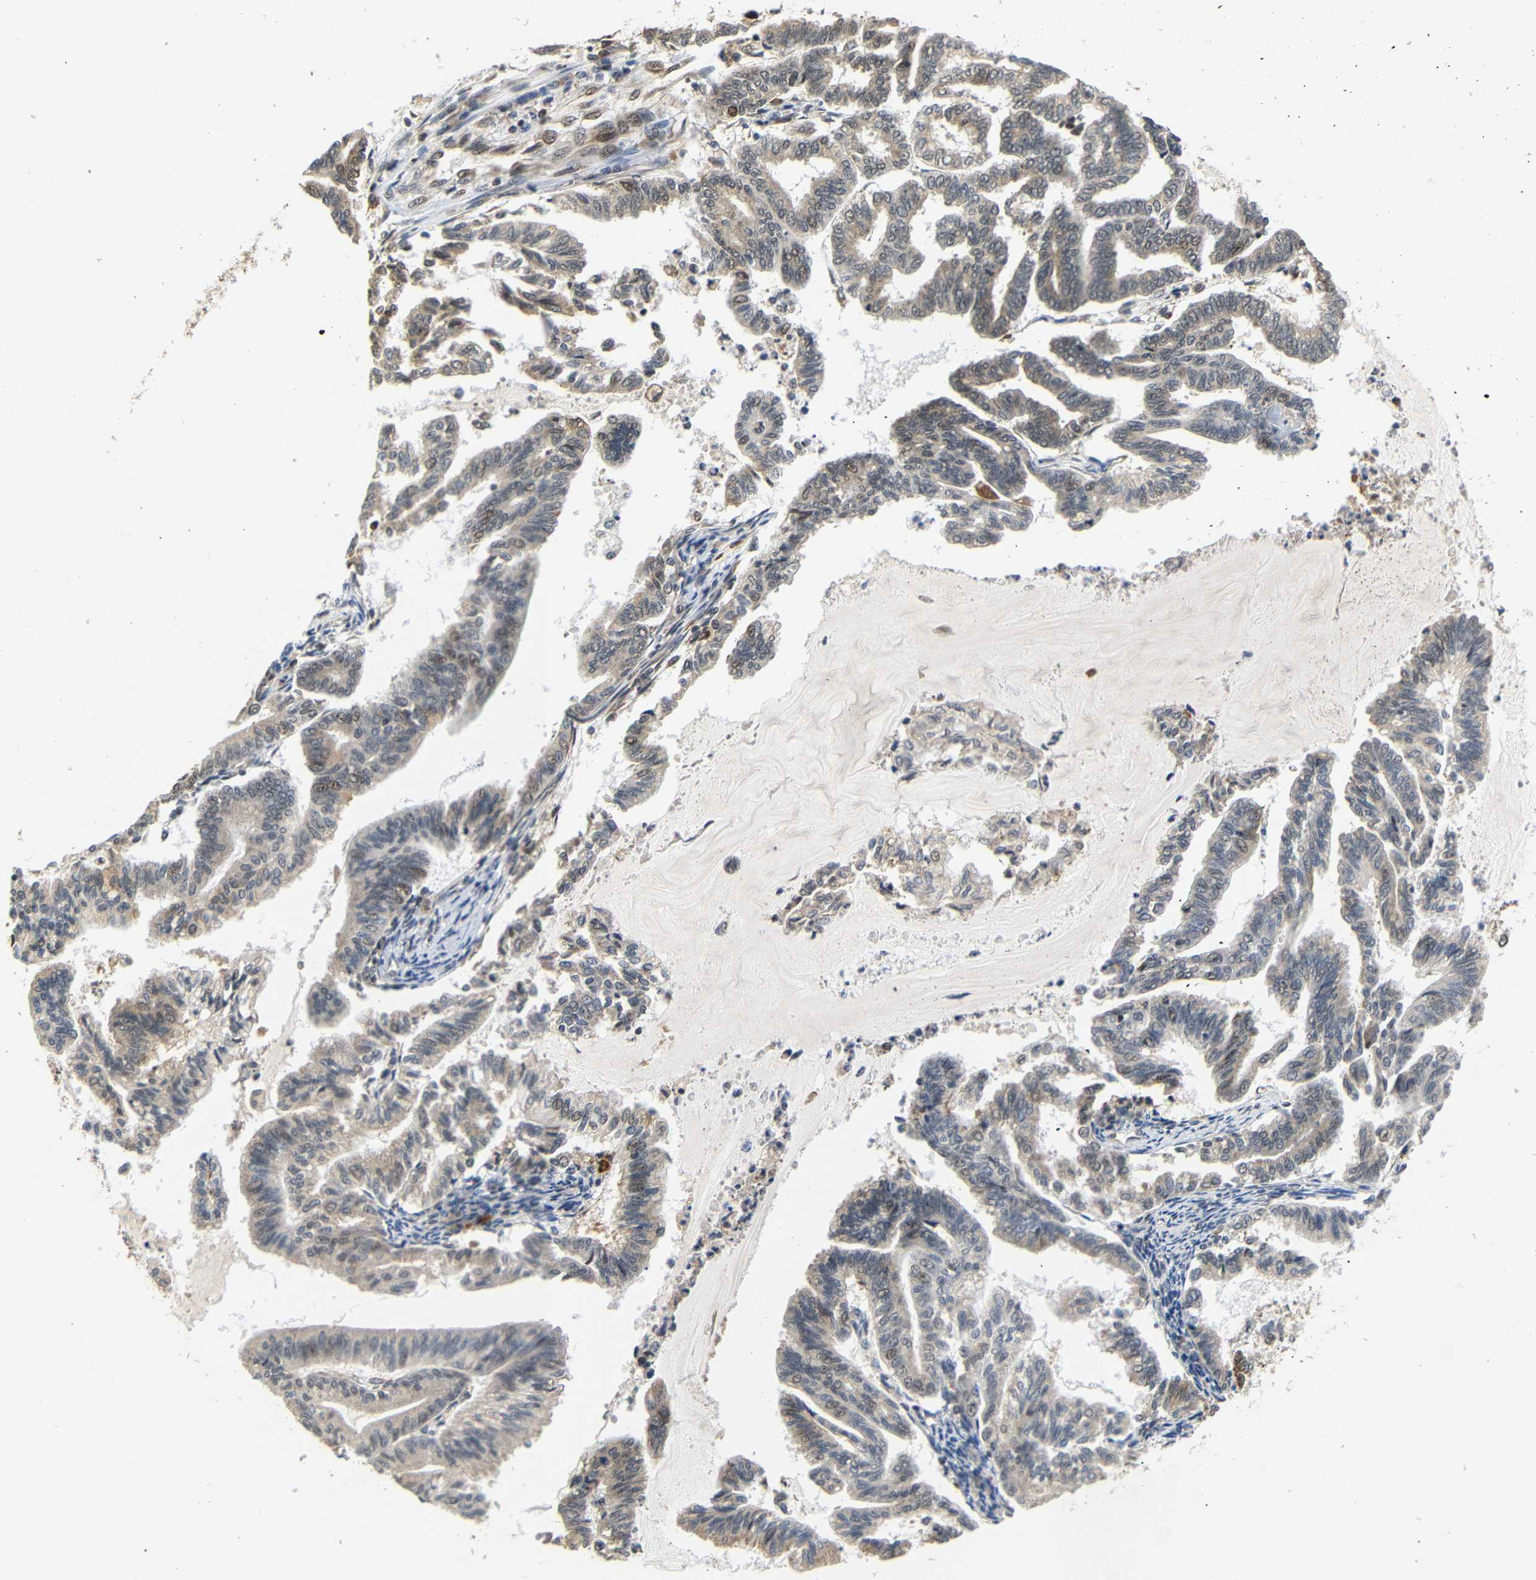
{"staining": {"intensity": "weak", "quantity": ">75%", "location": "cytoplasmic/membranous,nuclear"}, "tissue": "endometrial cancer", "cell_type": "Tumor cells", "image_type": "cancer", "snomed": [{"axis": "morphology", "description": "Adenocarcinoma, NOS"}, {"axis": "topography", "description": "Endometrium"}], "caption": "IHC histopathology image of neoplastic tissue: human endometrial cancer stained using IHC displays low levels of weak protein expression localized specifically in the cytoplasmic/membranous and nuclear of tumor cells, appearing as a cytoplasmic/membranous and nuclear brown color.", "gene": "GJA5", "patient": {"sex": "female", "age": 79}}